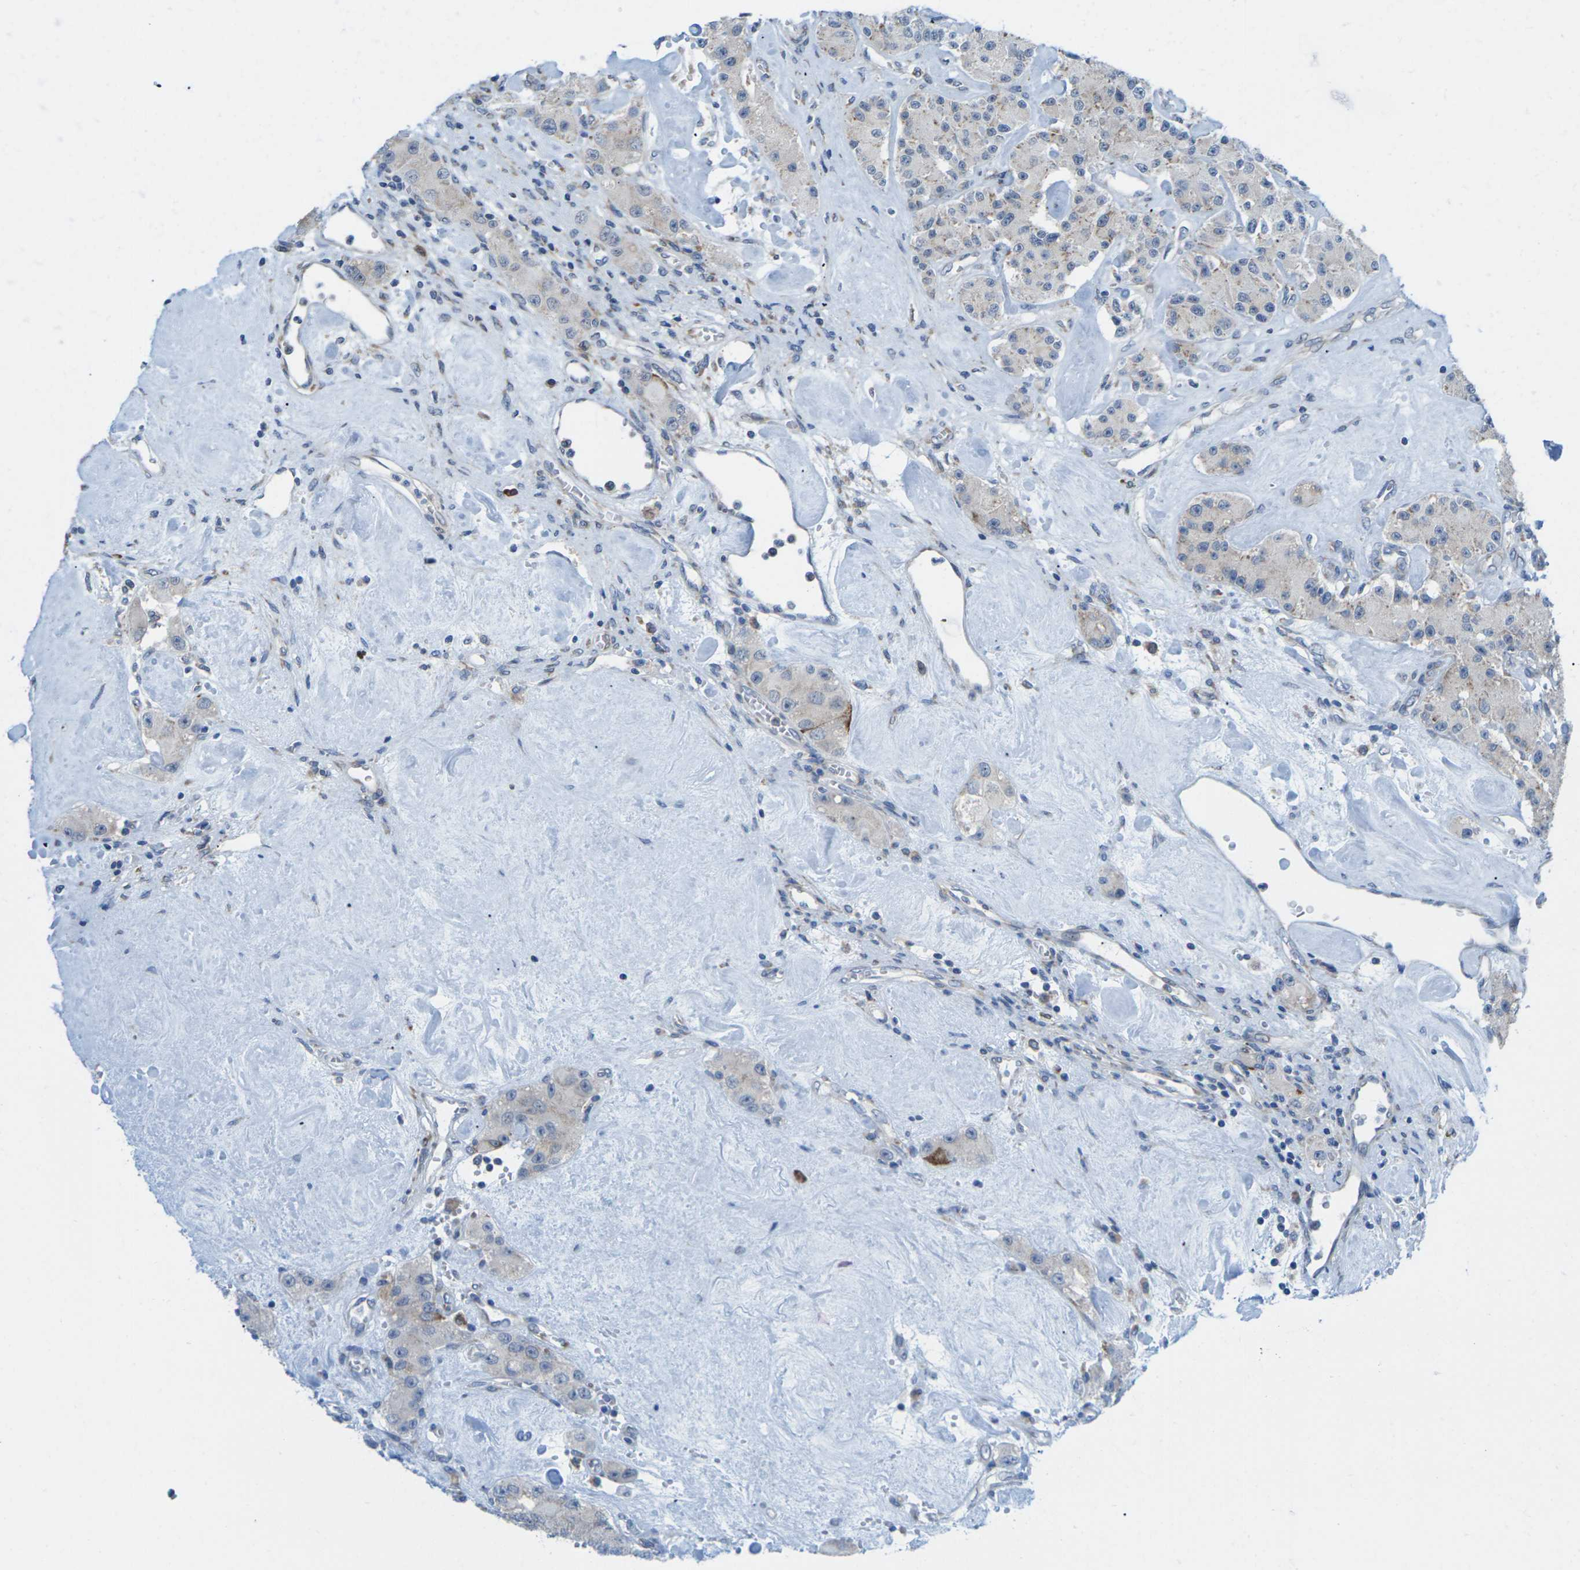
{"staining": {"intensity": "negative", "quantity": "none", "location": "none"}, "tissue": "carcinoid", "cell_type": "Tumor cells", "image_type": "cancer", "snomed": [{"axis": "morphology", "description": "Carcinoid, malignant, NOS"}, {"axis": "topography", "description": "Pancreas"}], "caption": "This photomicrograph is of carcinoid stained with IHC to label a protein in brown with the nuclei are counter-stained blue. There is no expression in tumor cells.", "gene": "PDZK1IP1", "patient": {"sex": "male", "age": 41}}